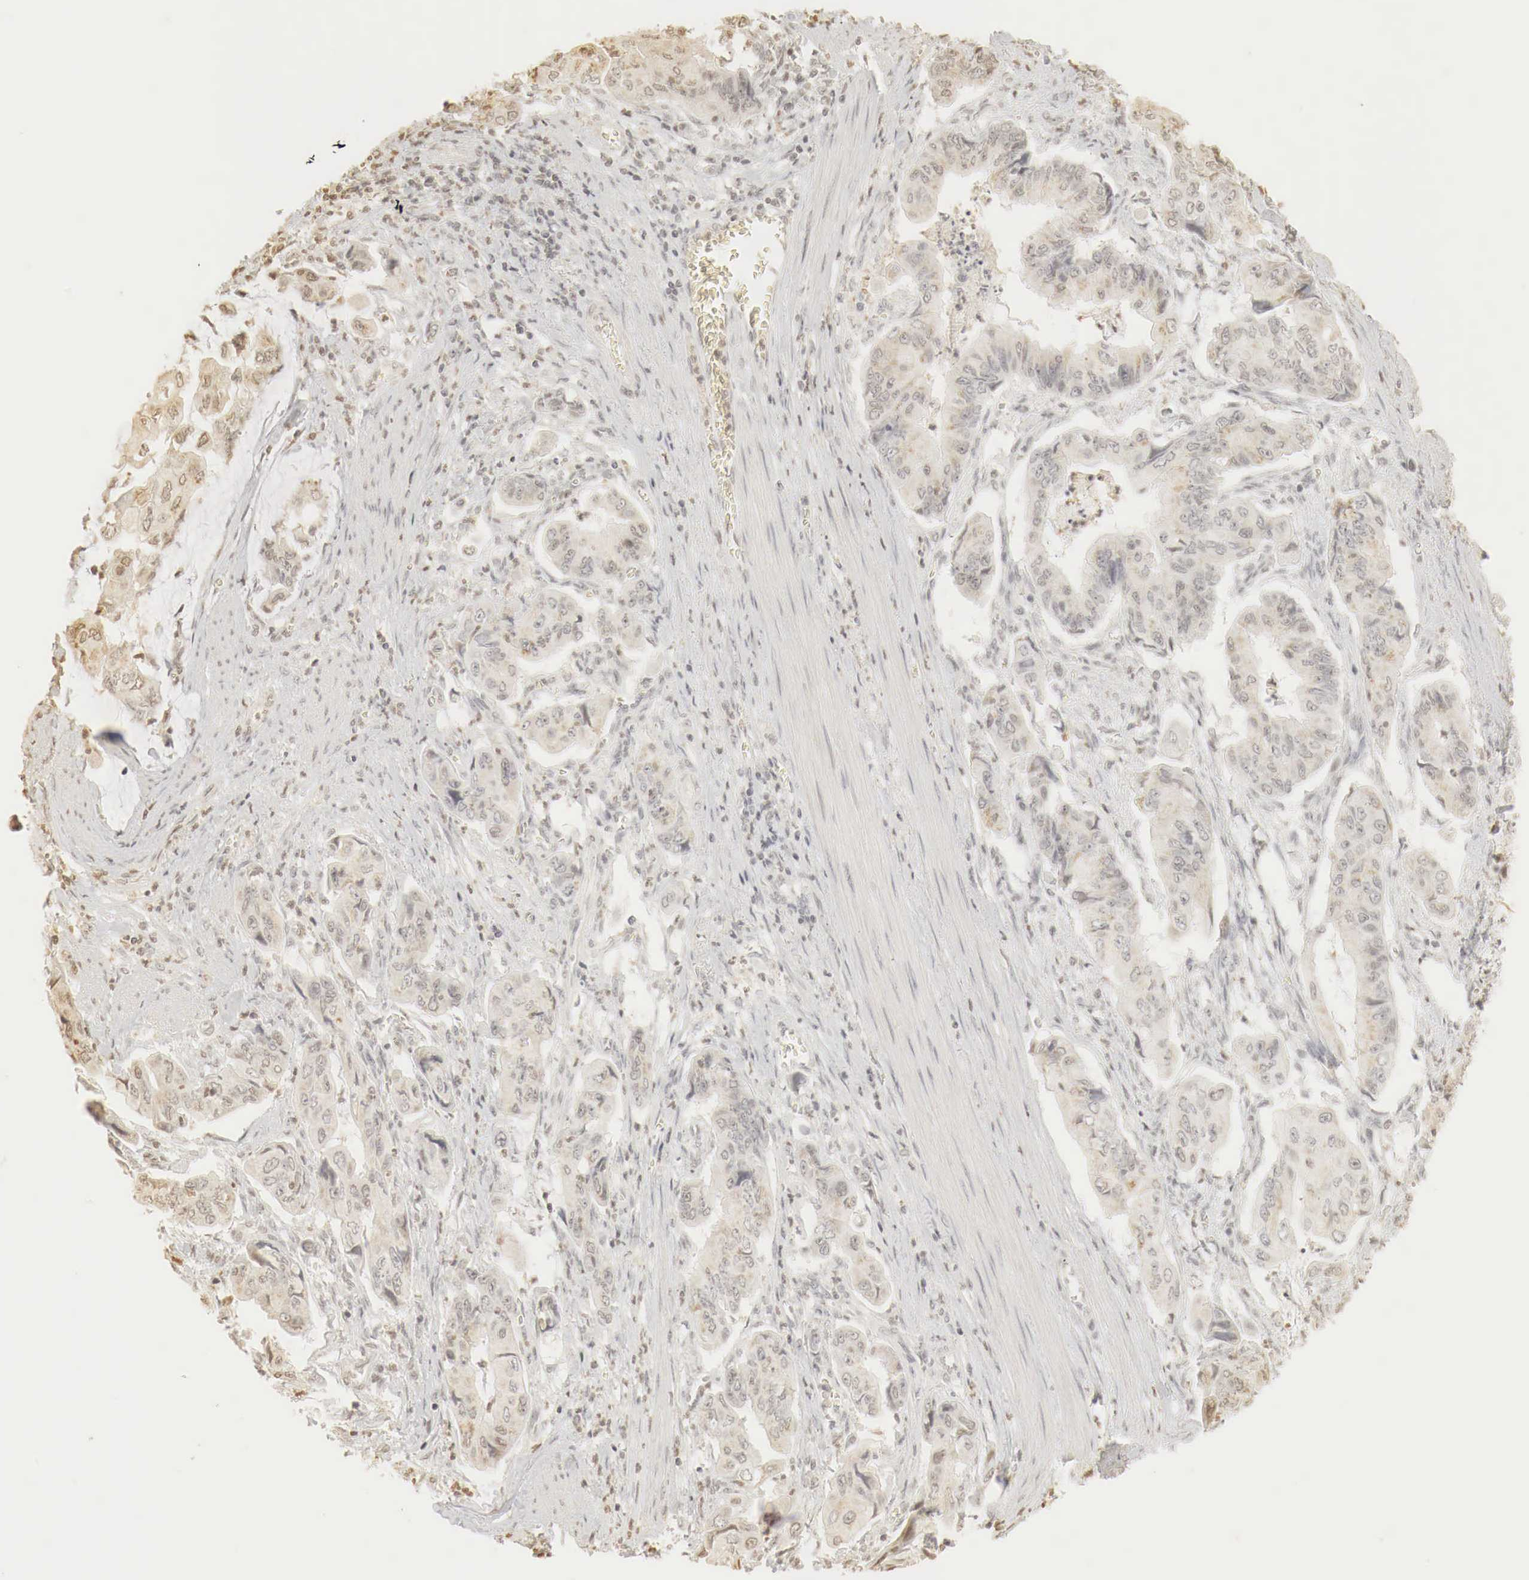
{"staining": {"intensity": "weak", "quantity": "25%-75%", "location": "cytoplasmic/membranous"}, "tissue": "stomach cancer", "cell_type": "Tumor cells", "image_type": "cancer", "snomed": [{"axis": "morphology", "description": "Adenocarcinoma, NOS"}, {"axis": "topography", "description": "Stomach, upper"}], "caption": "Protein expression analysis of human stomach cancer (adenocarcinoma) reveals weak cytoplasmic/membranous expression in about 25%-75% of tumor cells.", "gene": "ERBB4", "patient": {"sex": "male", "age": 80}}